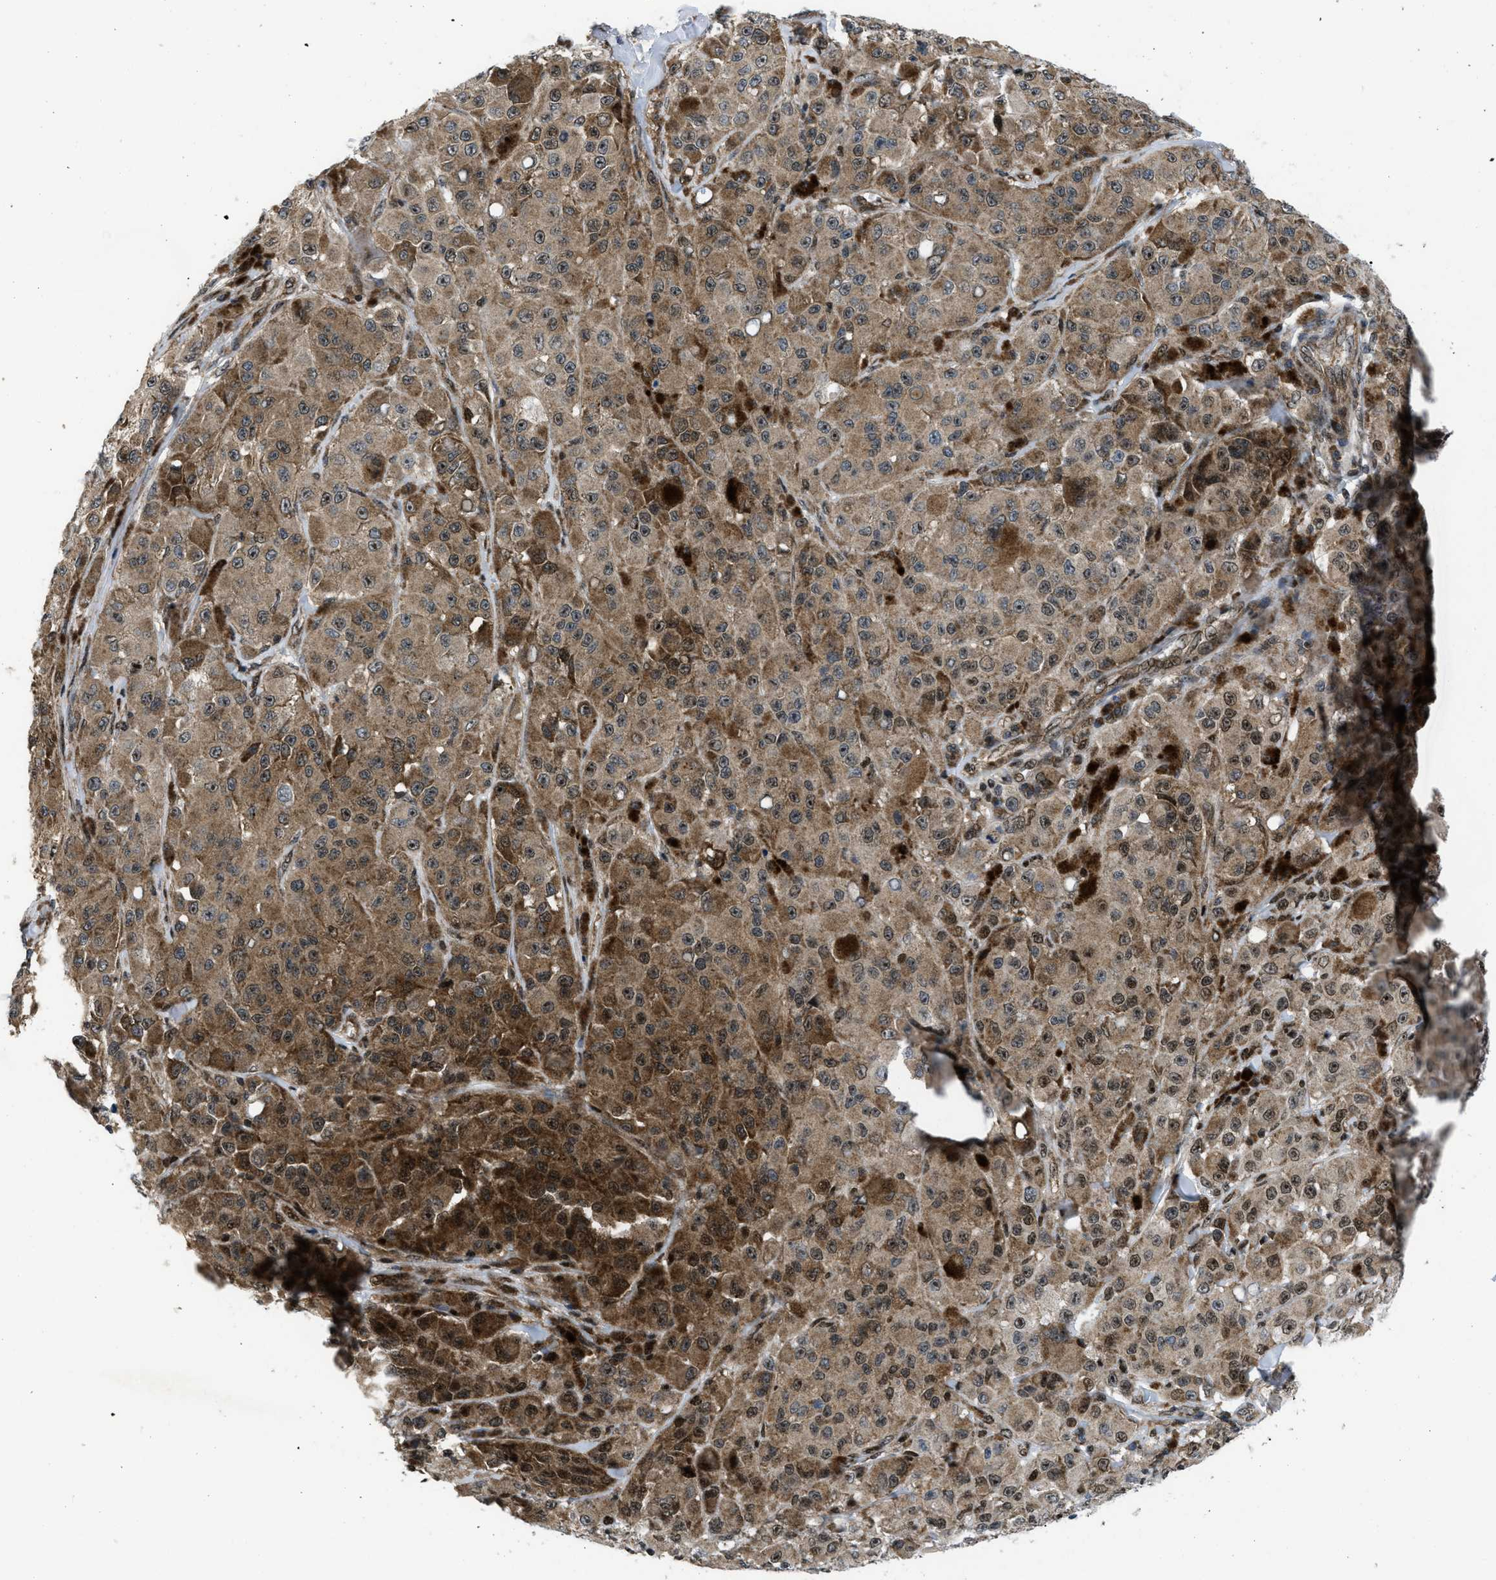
{"staining": {"intensity": "moderate", "quantity": ">75%", "location": "cytoplasmic/membranous,nuclear"}, "tissue": "melanoma", "cell_type": "Tumor cells", "image_type": "cancer", "snomed": [{"axis": "morphology", "description": "Malignant melanoma, NOS"}, {"axis": "topography", "description": "Skin"}], "caption": "Melanoma stained with IHC displays moderate cytoplasmic/membranous and nuclear positivity in approximately >75% of tumor cells.", "gene": "PPP2CB", "patient": {"sex": "male", "age": 84}}